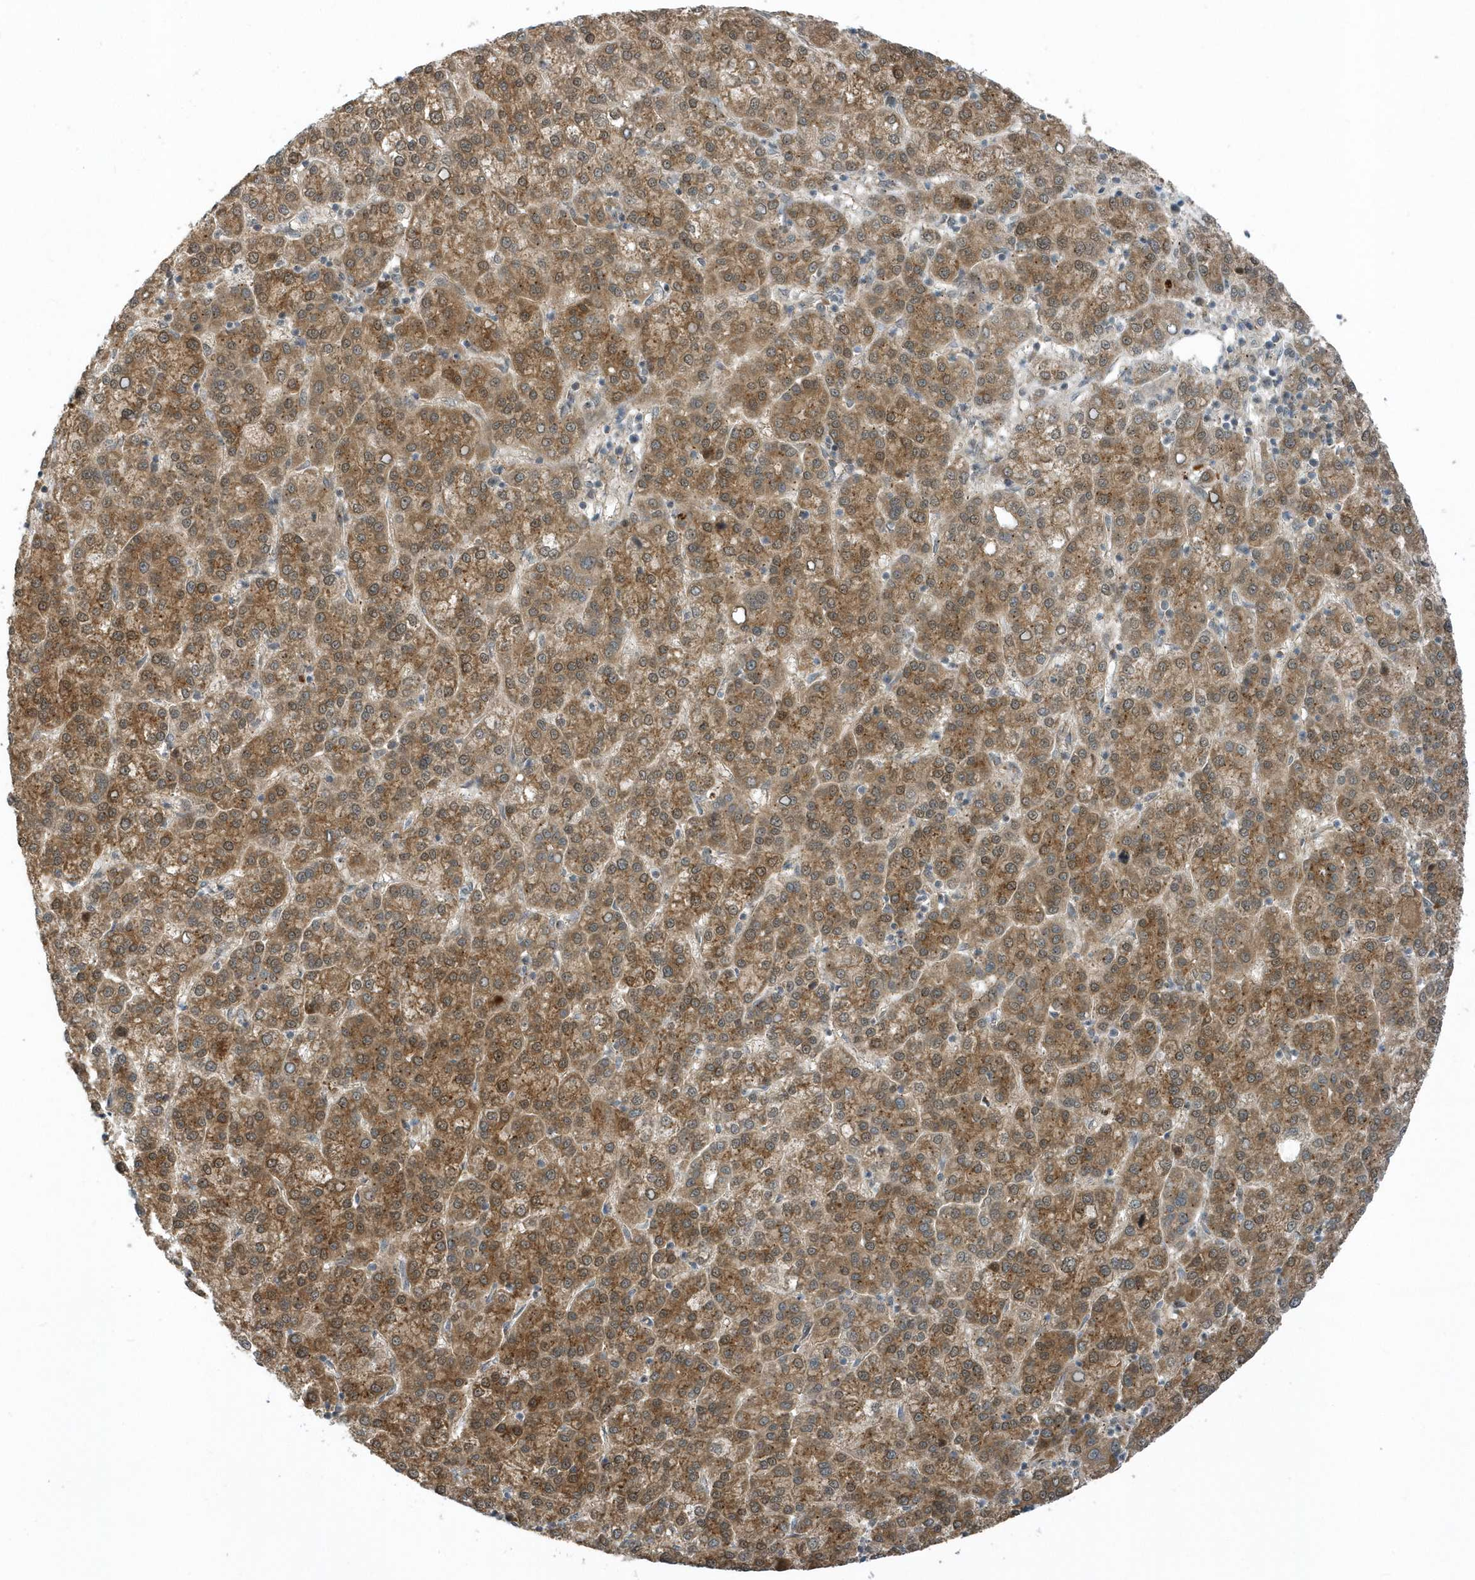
{"staining": {"intensity": "moderate", "quantity": ">75%", "location": "cytoplasmic/membranous"}, "tissue": "liver cancer", "cell_type": "Tumor cells", "image_type": "cancer", "snomed": [{"axis": "morphology", "description": "Carcinoma, Hepatocellular, NOS"}, {"axis": "topography", "description": "Liver"}], "caption": "The histopathology image displays a brown stain indicating the presence of a protein in the cytoplasmic/membranous of tumor cells in liver cancer. (Brightfield microscopy of DAB IHC at high magnification).", "gene": "USP53", "patient": {"sex": "female", "age": 58}}